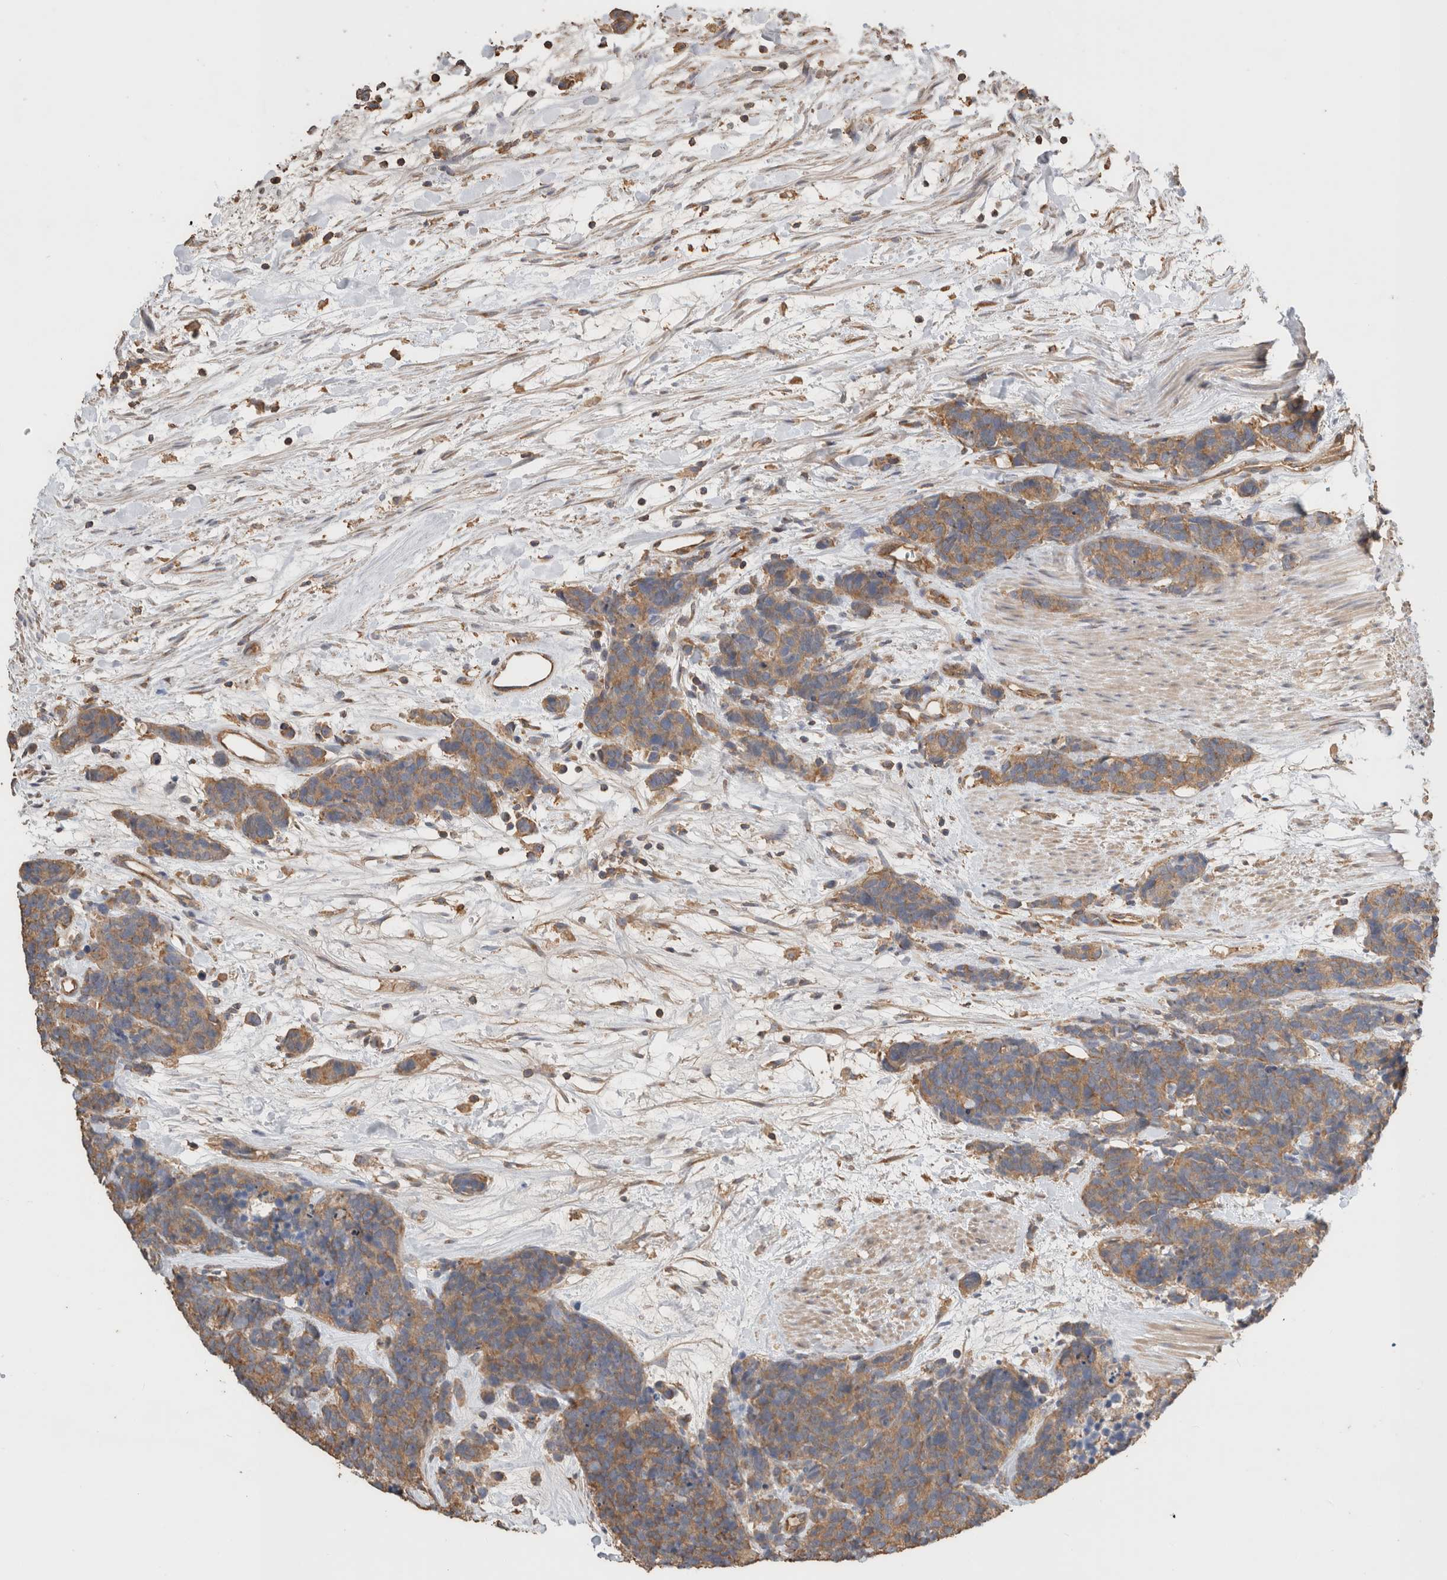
{"staining": {"intensity": "moderate", "quantity": ">75%", "location": "cytoplasmic/membranous"}, "tissue": "carcinoid", "cell_type": "Tumor cells", "image_type": "cancer", "snomed": [{"axis": "morphology", "description": "Carcinoma, NOS"}, {"axis": "morphology", "description": "Carcinoid, malignant, NOS"}, {"axis": "topography", "description": "Urinary bladder"}], "caption": "Protein expression analysis of carcinoma exhibits moderate cytoplasmic/membranous positivity in approximately >75% of tumor cells. Nuclei are stained in blue.", "gene": "EIF4G3", "patient": {"sex": "male", "age": 57}}